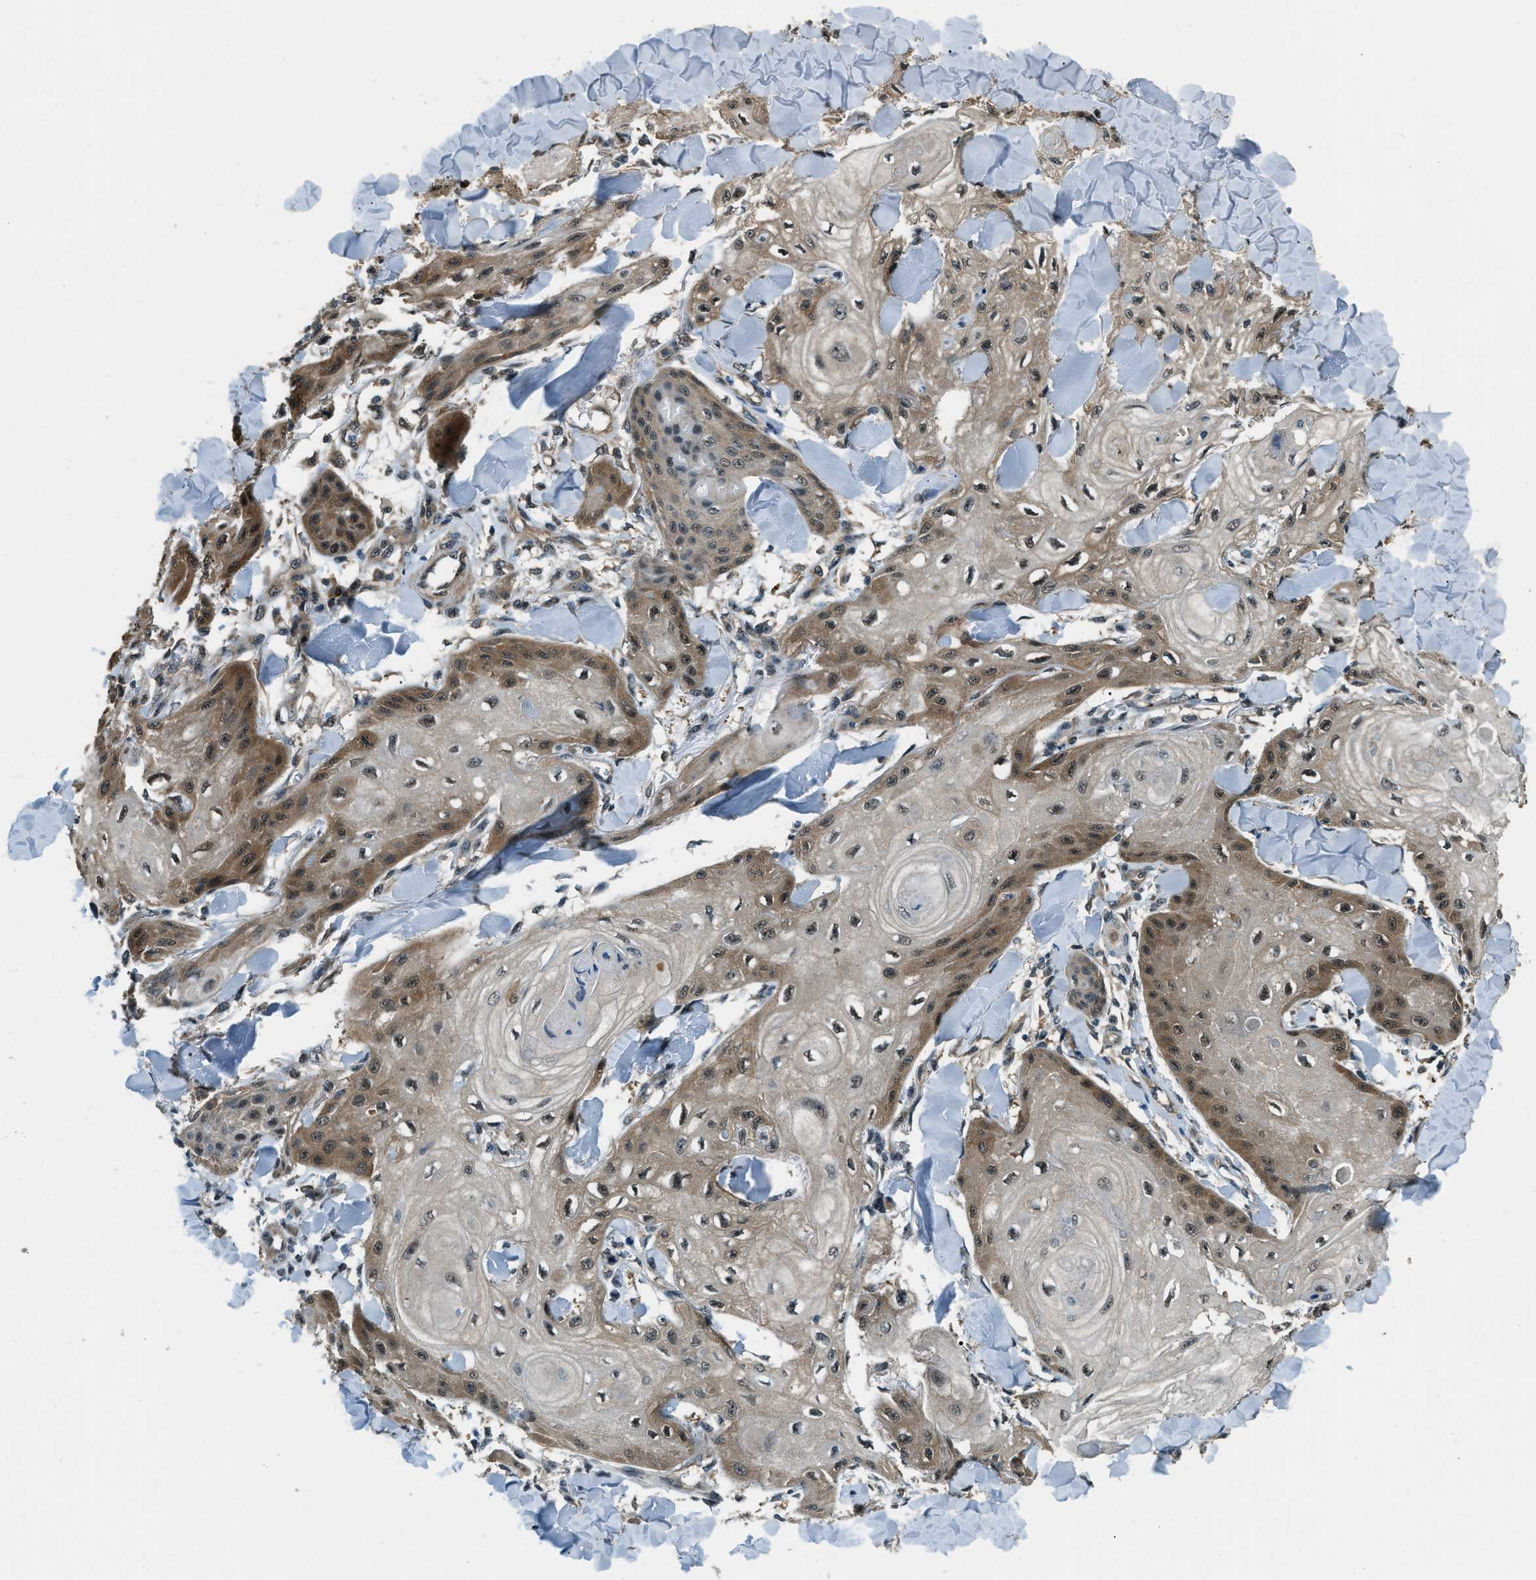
{"staining": {"intensity": "moderate", "quantity": ">75%", "location": "cytoplasmic/membranous"}, "tissue": "skin cancer", "cell_type": "Tumor cells", "image_type": "cancer", "snomed": [{"axis": "morphology", "description": "Squamous cell carcinoma, NOS"}, {"axis": "topography", "description": "Skin"}], "caption": "Skin cancer was stained to show a protein in brown. There is medium levels of moderate cytoplasmic/membranous staining in approximately >75% of tumor cells. Nuclei are stained in blue.", "gene": "NUDCD3", "patient": {"sex": "male", "age": 74}}